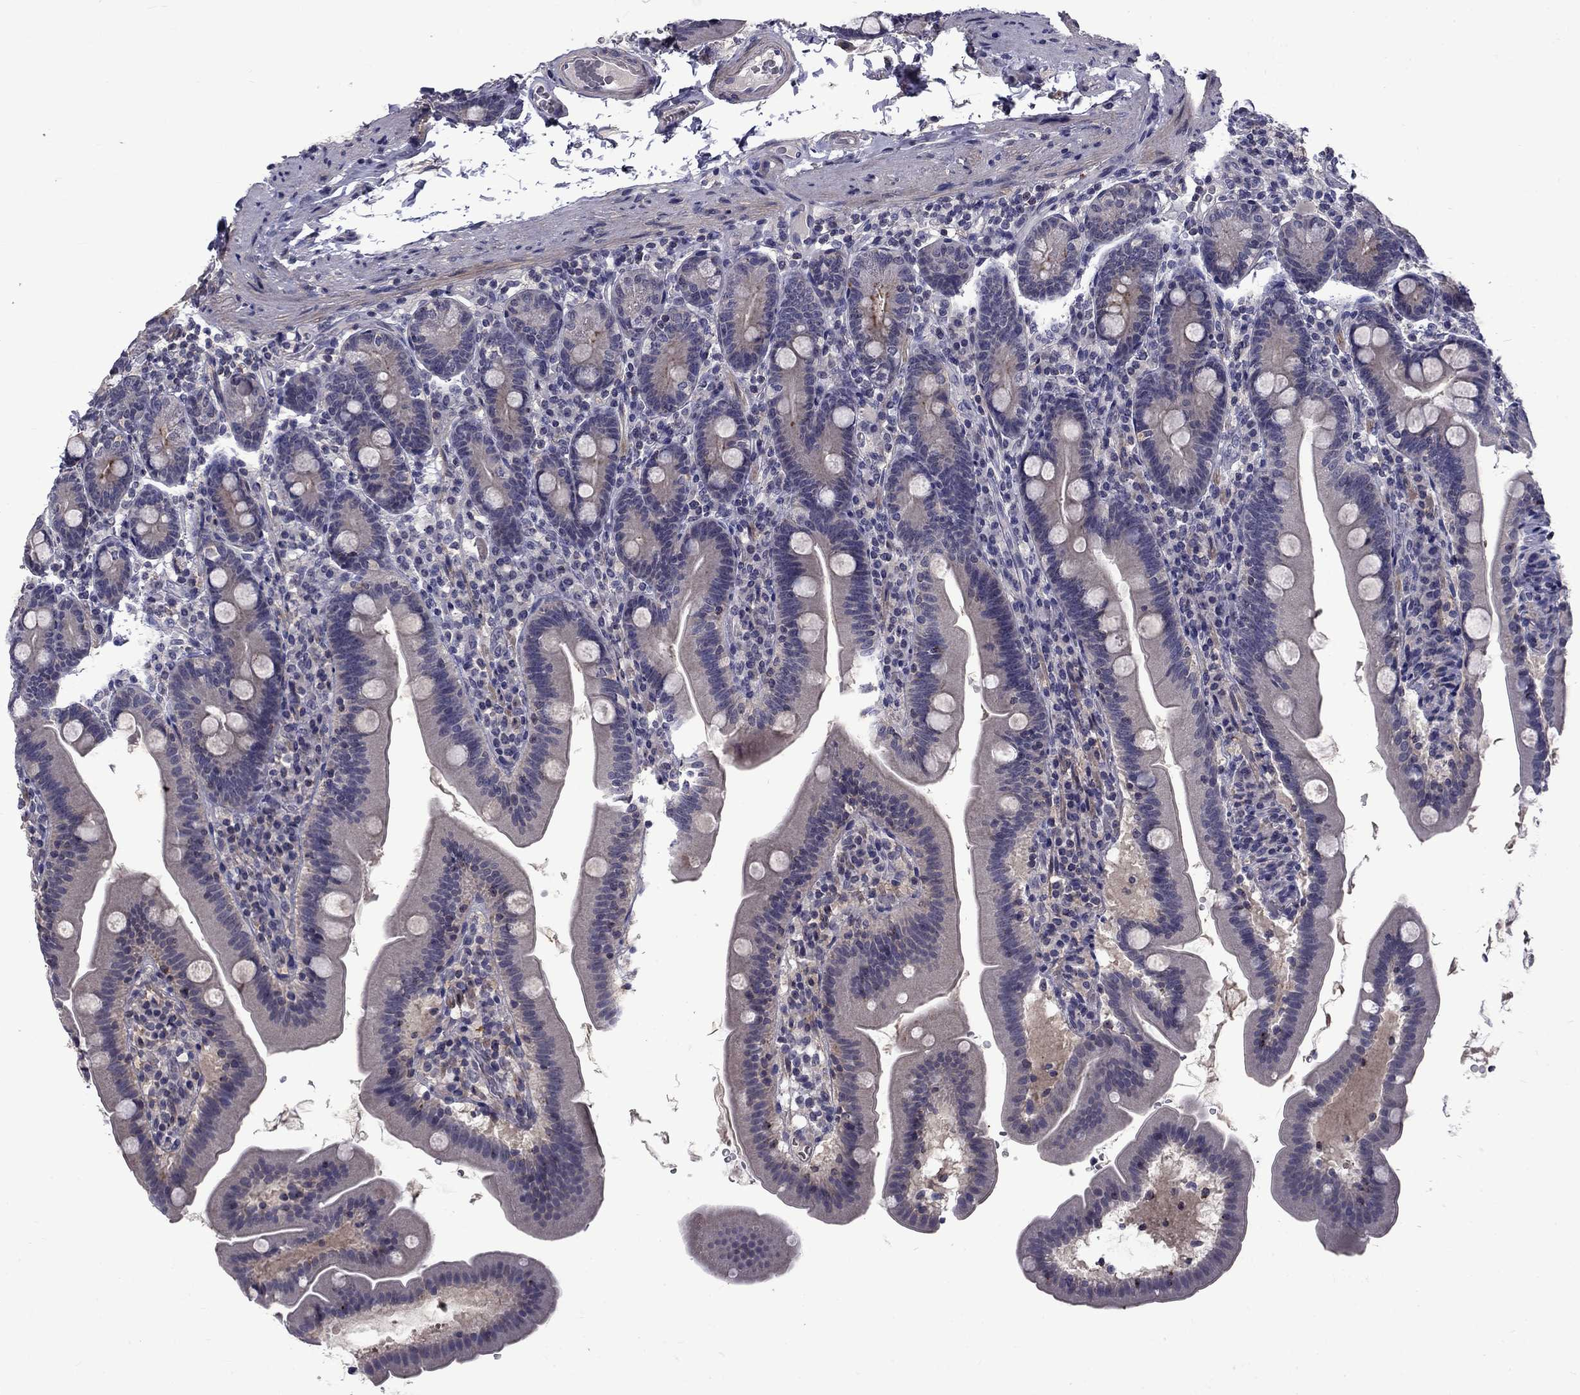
{"staining": {"intensity": "moderate", "quantity": "<25%", "location": "cytoplasmic/membranous"}, "tissue": "duodenum", "cell_type": "Glandular cells", "image_type": "normal", "snomed": [{"axis": "morphology", "description": "Normal tissue, NOS"}, {"axis": "topography", "description": "Duodenum"}], "caption": "Protein analysis of unremarkable duodenum shows moderate cytoplasmic/membranous staining in approximately <25% of glandular cells.", "gene": "SNTA1", "patient": {"sex": "female", "age": 67}}